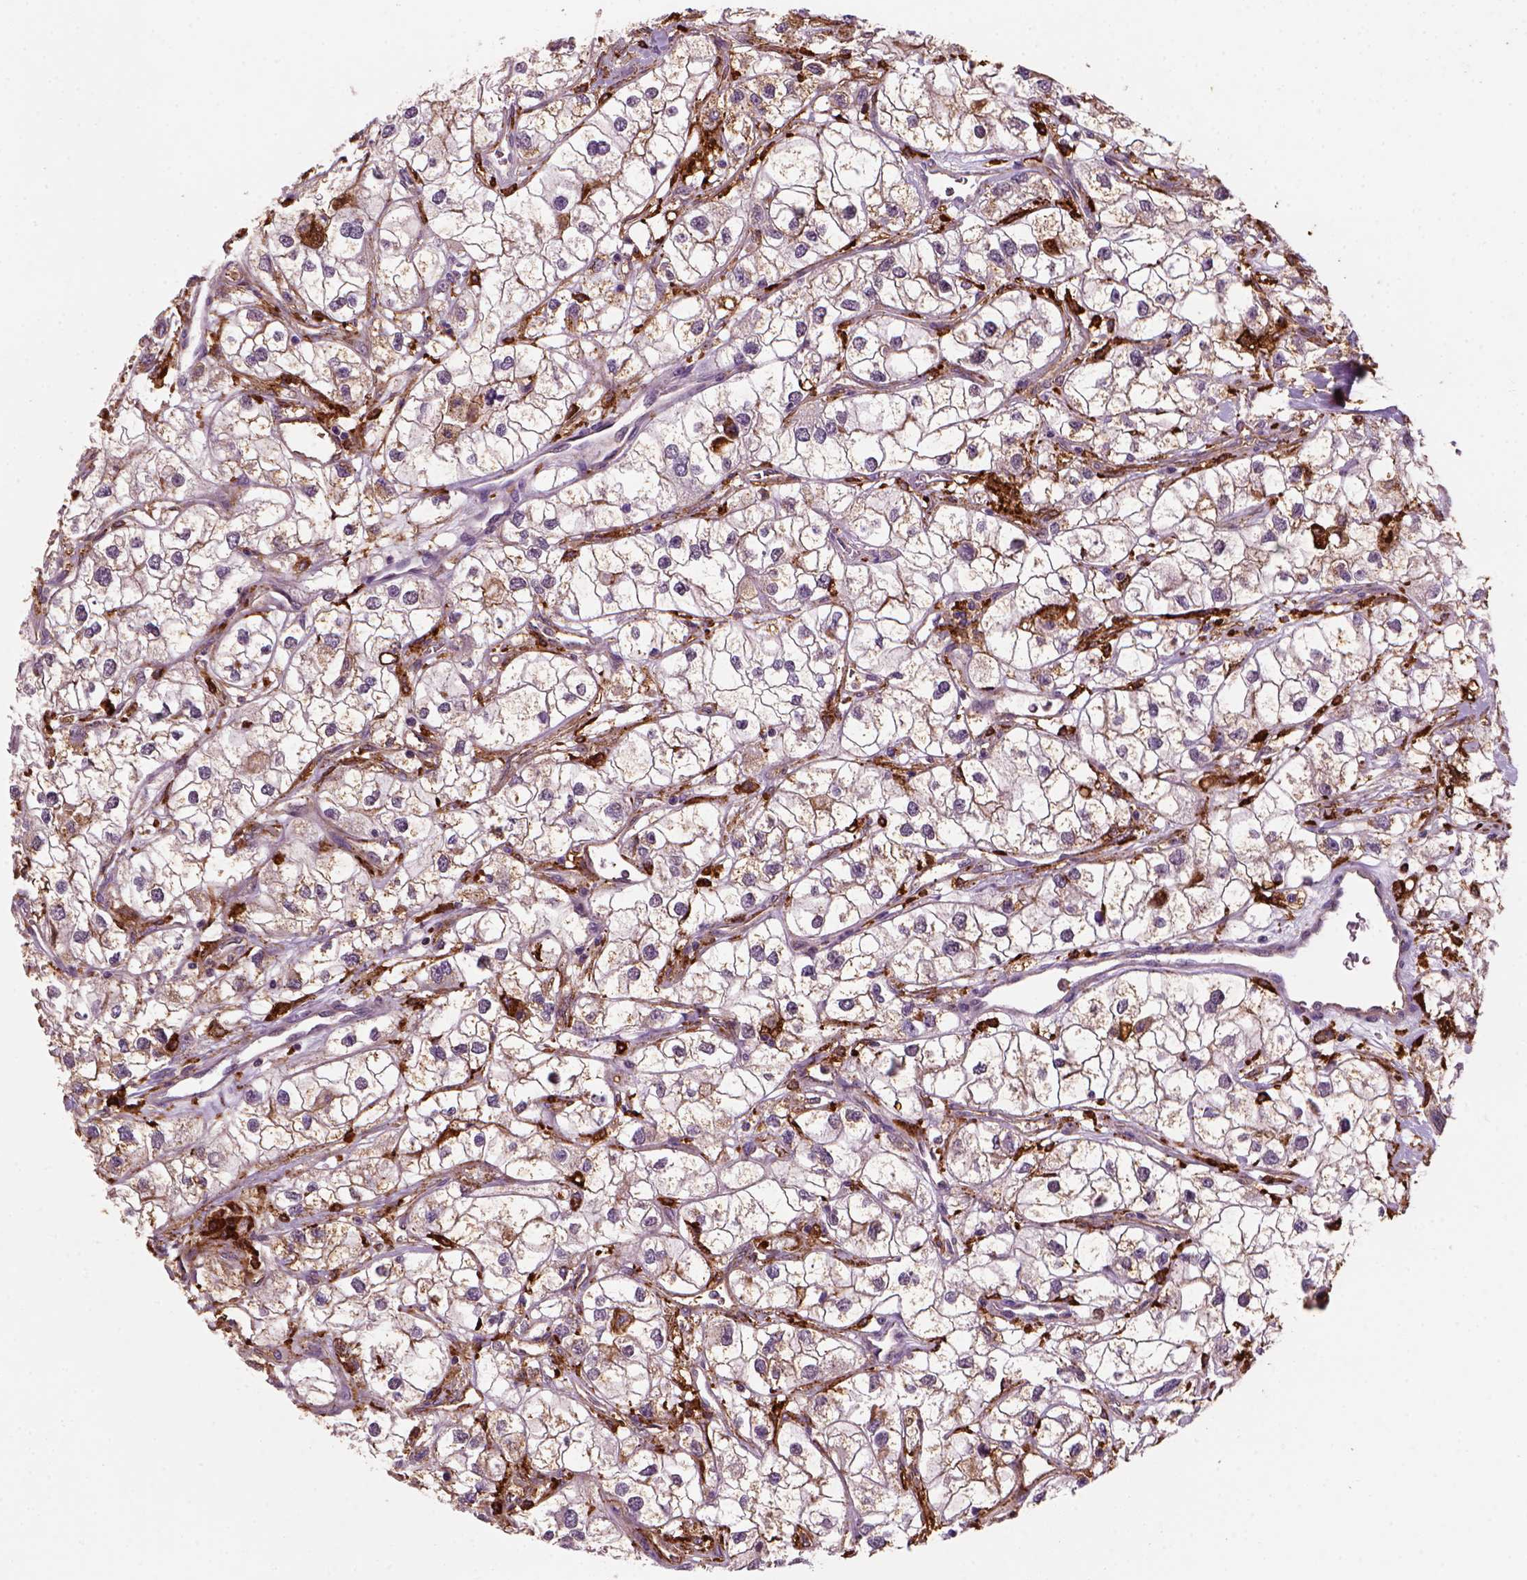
{"staining": {"intensity": "moderate", "quantity": "<25%", "location": "cytoplasmic/membranous"}, "tissue": "renal cancer", "cell_type": "Tumor cells", "image_type": "cancer", "snomed": [{"axis": "morphology", "description": "Adenocarcinoma, NOS"}, {"axis": "topography", "description": "Kidney"}], "caption": "This is a micrograph of IHC staining of renal cancer (adenocarcinoma), which shows moderate expression in the cytoplasmic/membranous of tumor cells.", "gene": "MARCKS", "patient": {"sex": "male", "age": 59}}